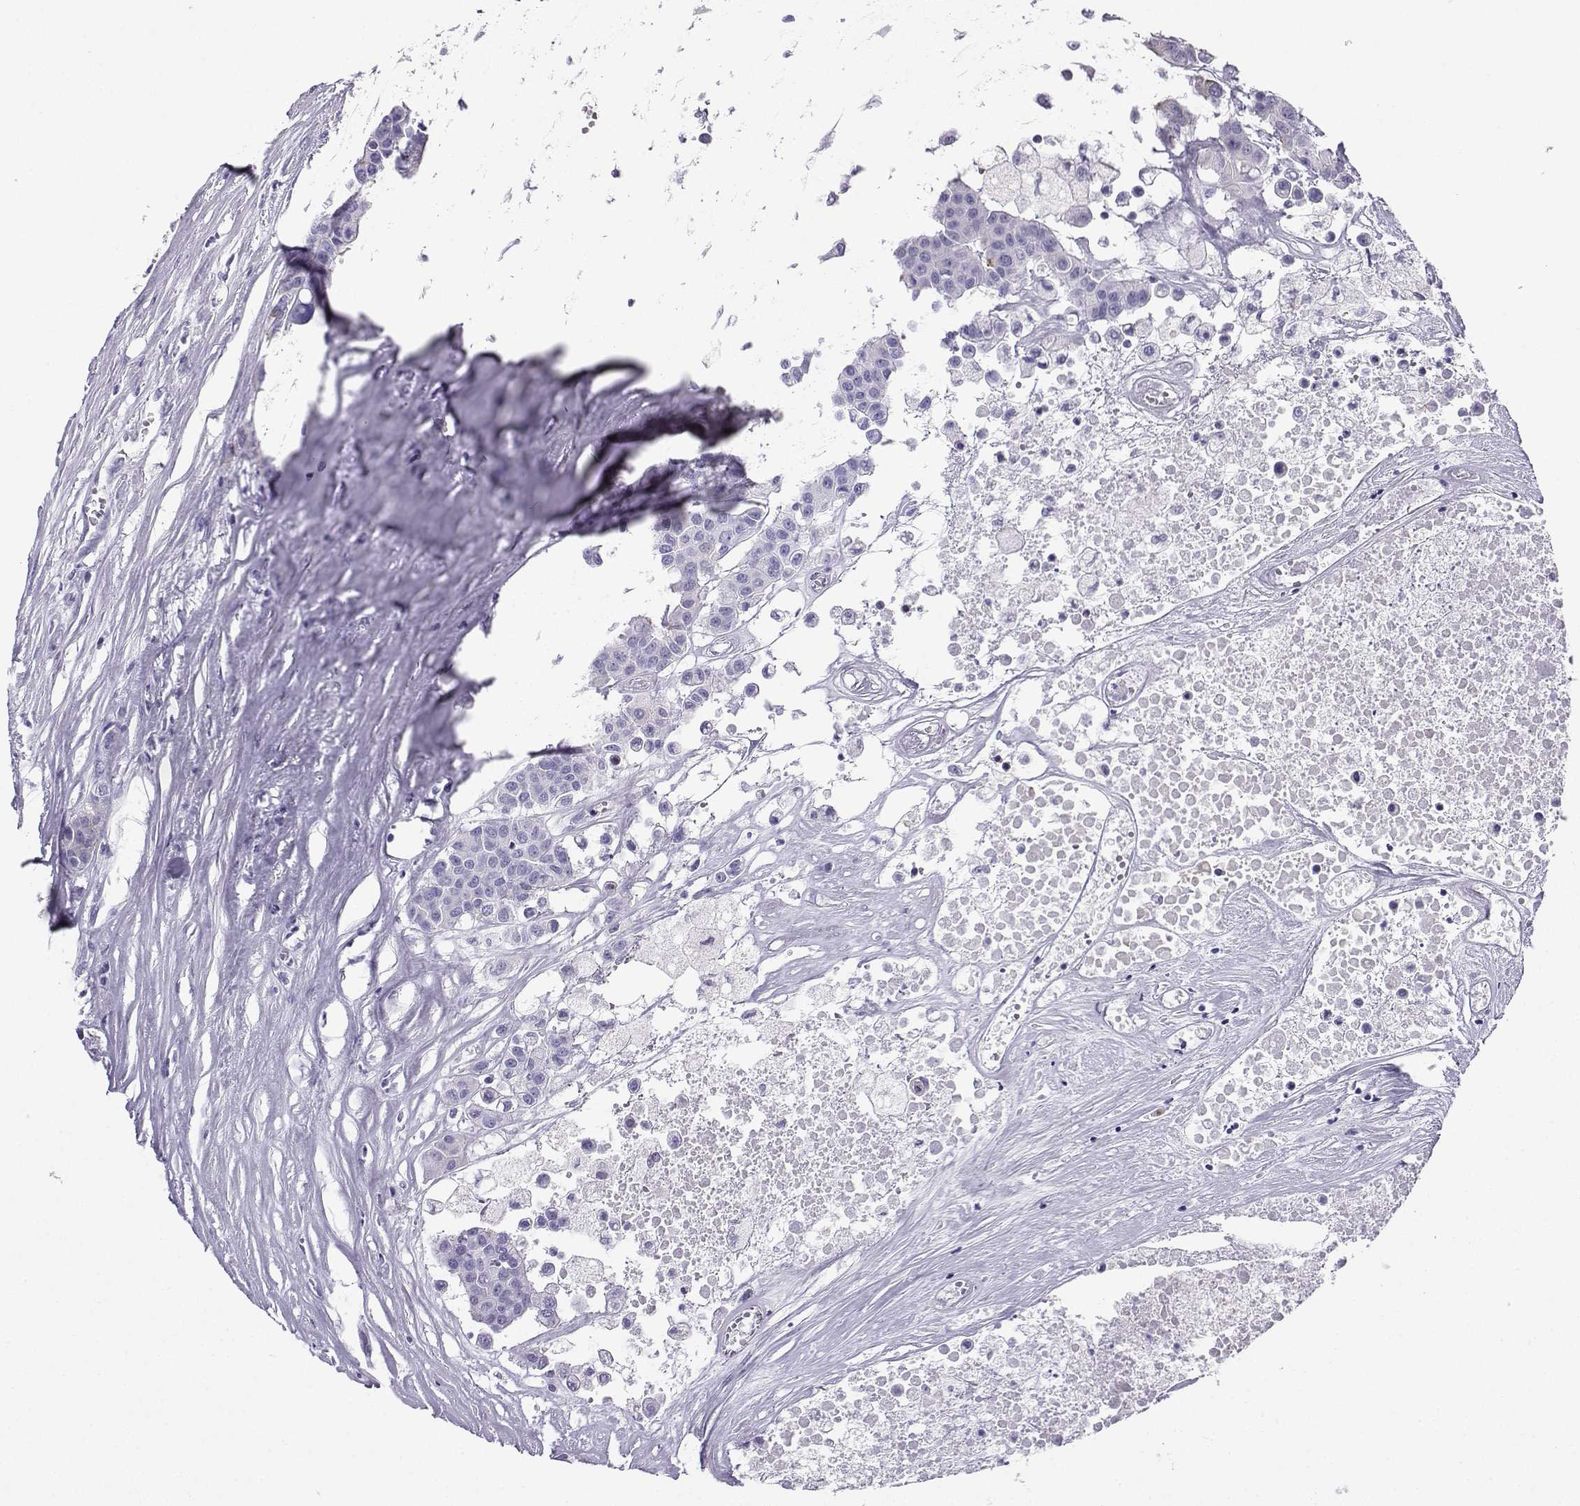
{"staining": {"intensity": "negative", "quantity": "none", "location": "none"}, "tissue": "carcinoid", "cell_type": "Tumor cells", "image_type": "cancer", "snomed": [{"axis": "morphology", "description": "Carcinoid, malignant, NOS"}, {"axis": "topography", "description": "Colon"}], "caption": "Malignant carcinoid was stained to show a protein in brown. There is no significant positivity in tumor cells. The staining is performed using DAB brown chromogen with nuclei counter-stained in using hematoxylin.", "gene": "CD109", "patient": {"sex": "male", "age": 81}}